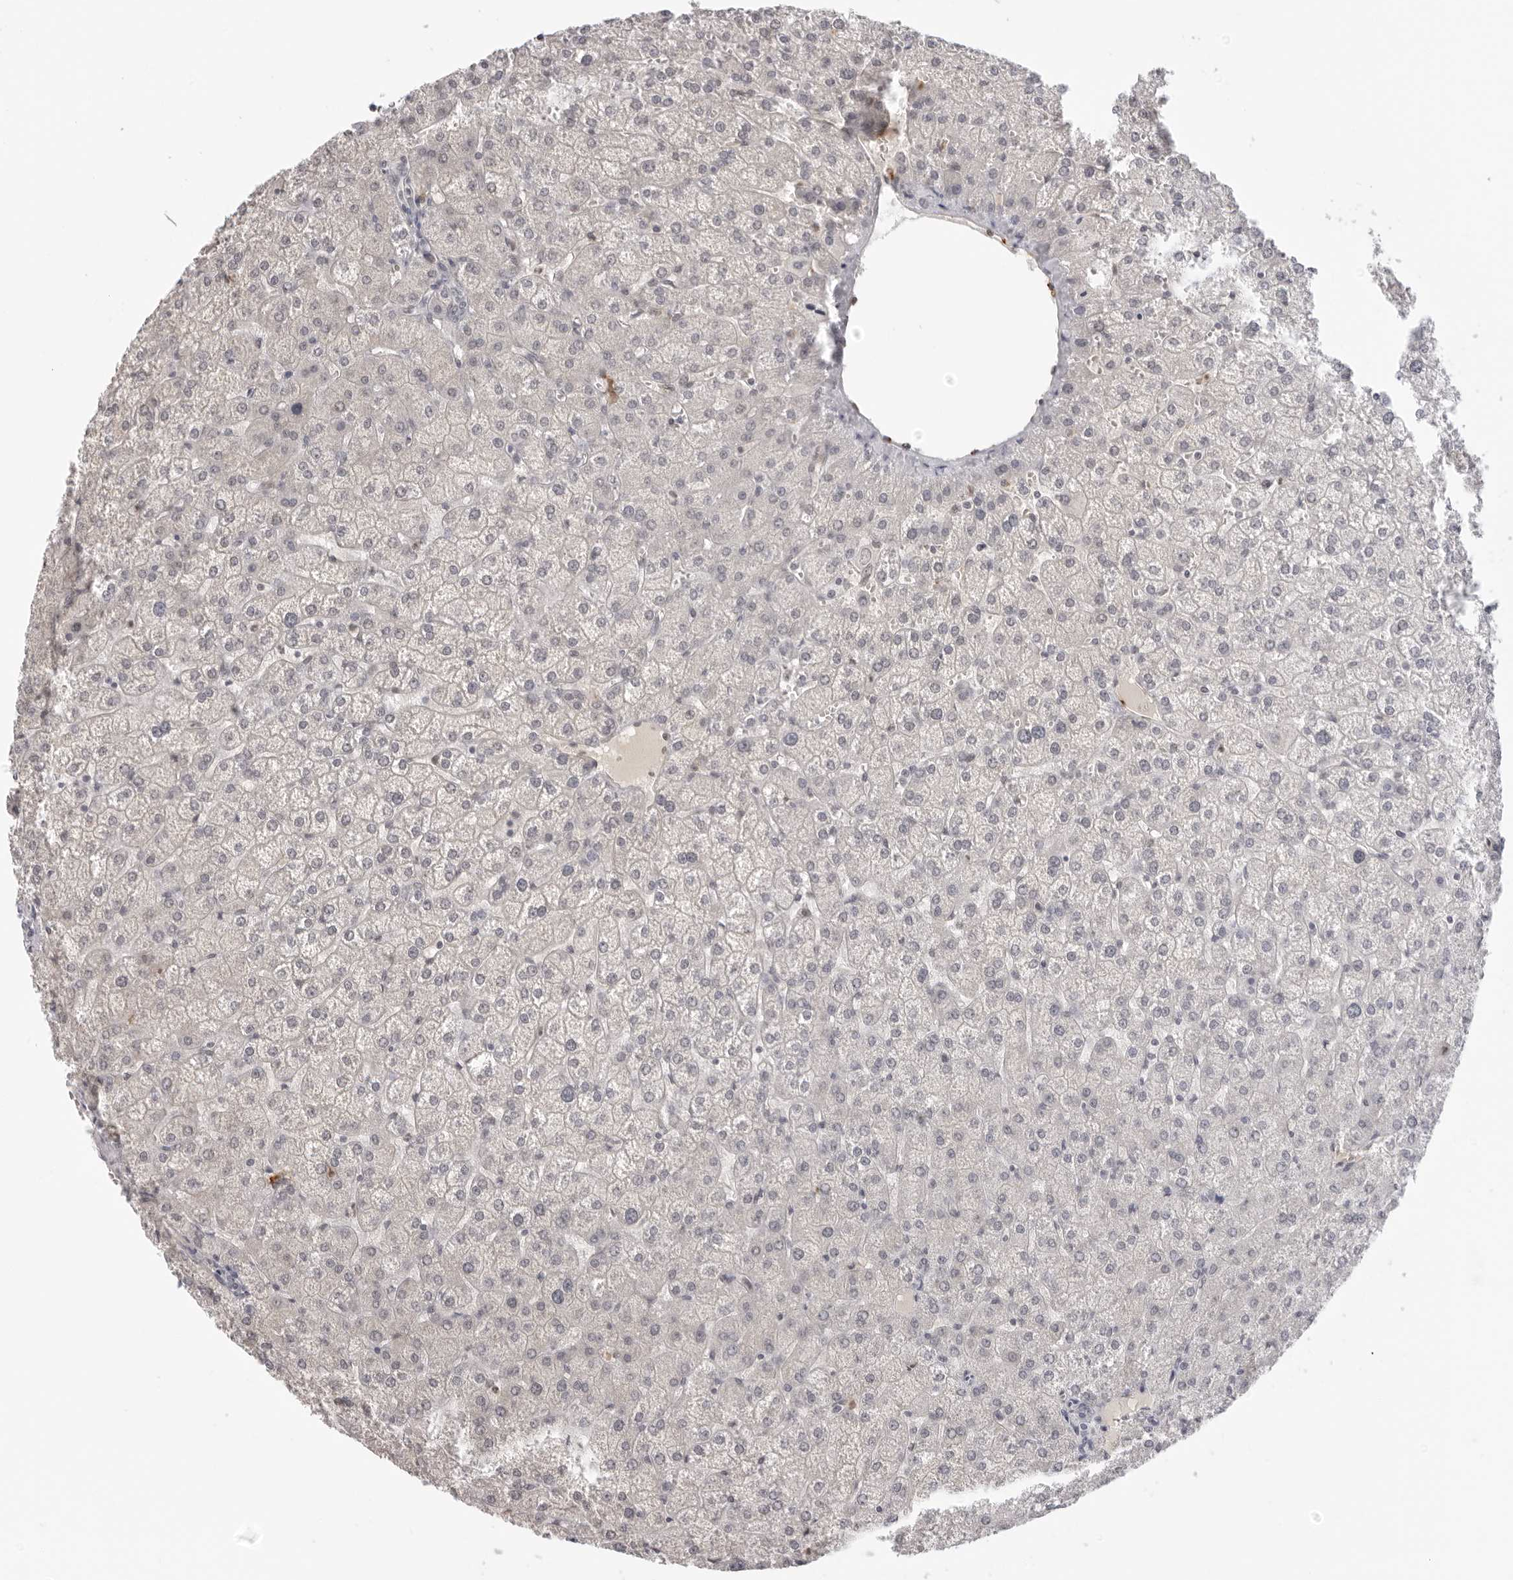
{"staining": {"intensity": "negative", "quantity": "none", "location": "none"}, "tissue": "liver", "cell_type": "Cholangiocytes", "image_type": "normal", "snomed": [{"axis": "morphology", "description": "Normal tissue, NOS"}, {"axis": "topography", "description": "Liver"}], "caption": "DAB (3,3'-diaminobenzidine) immunohistochemical staining of benign human liver displays no significant staining in cholangiocytes.", "gene": "MSH6", "patient": {"sex": "female", "age": 32}}